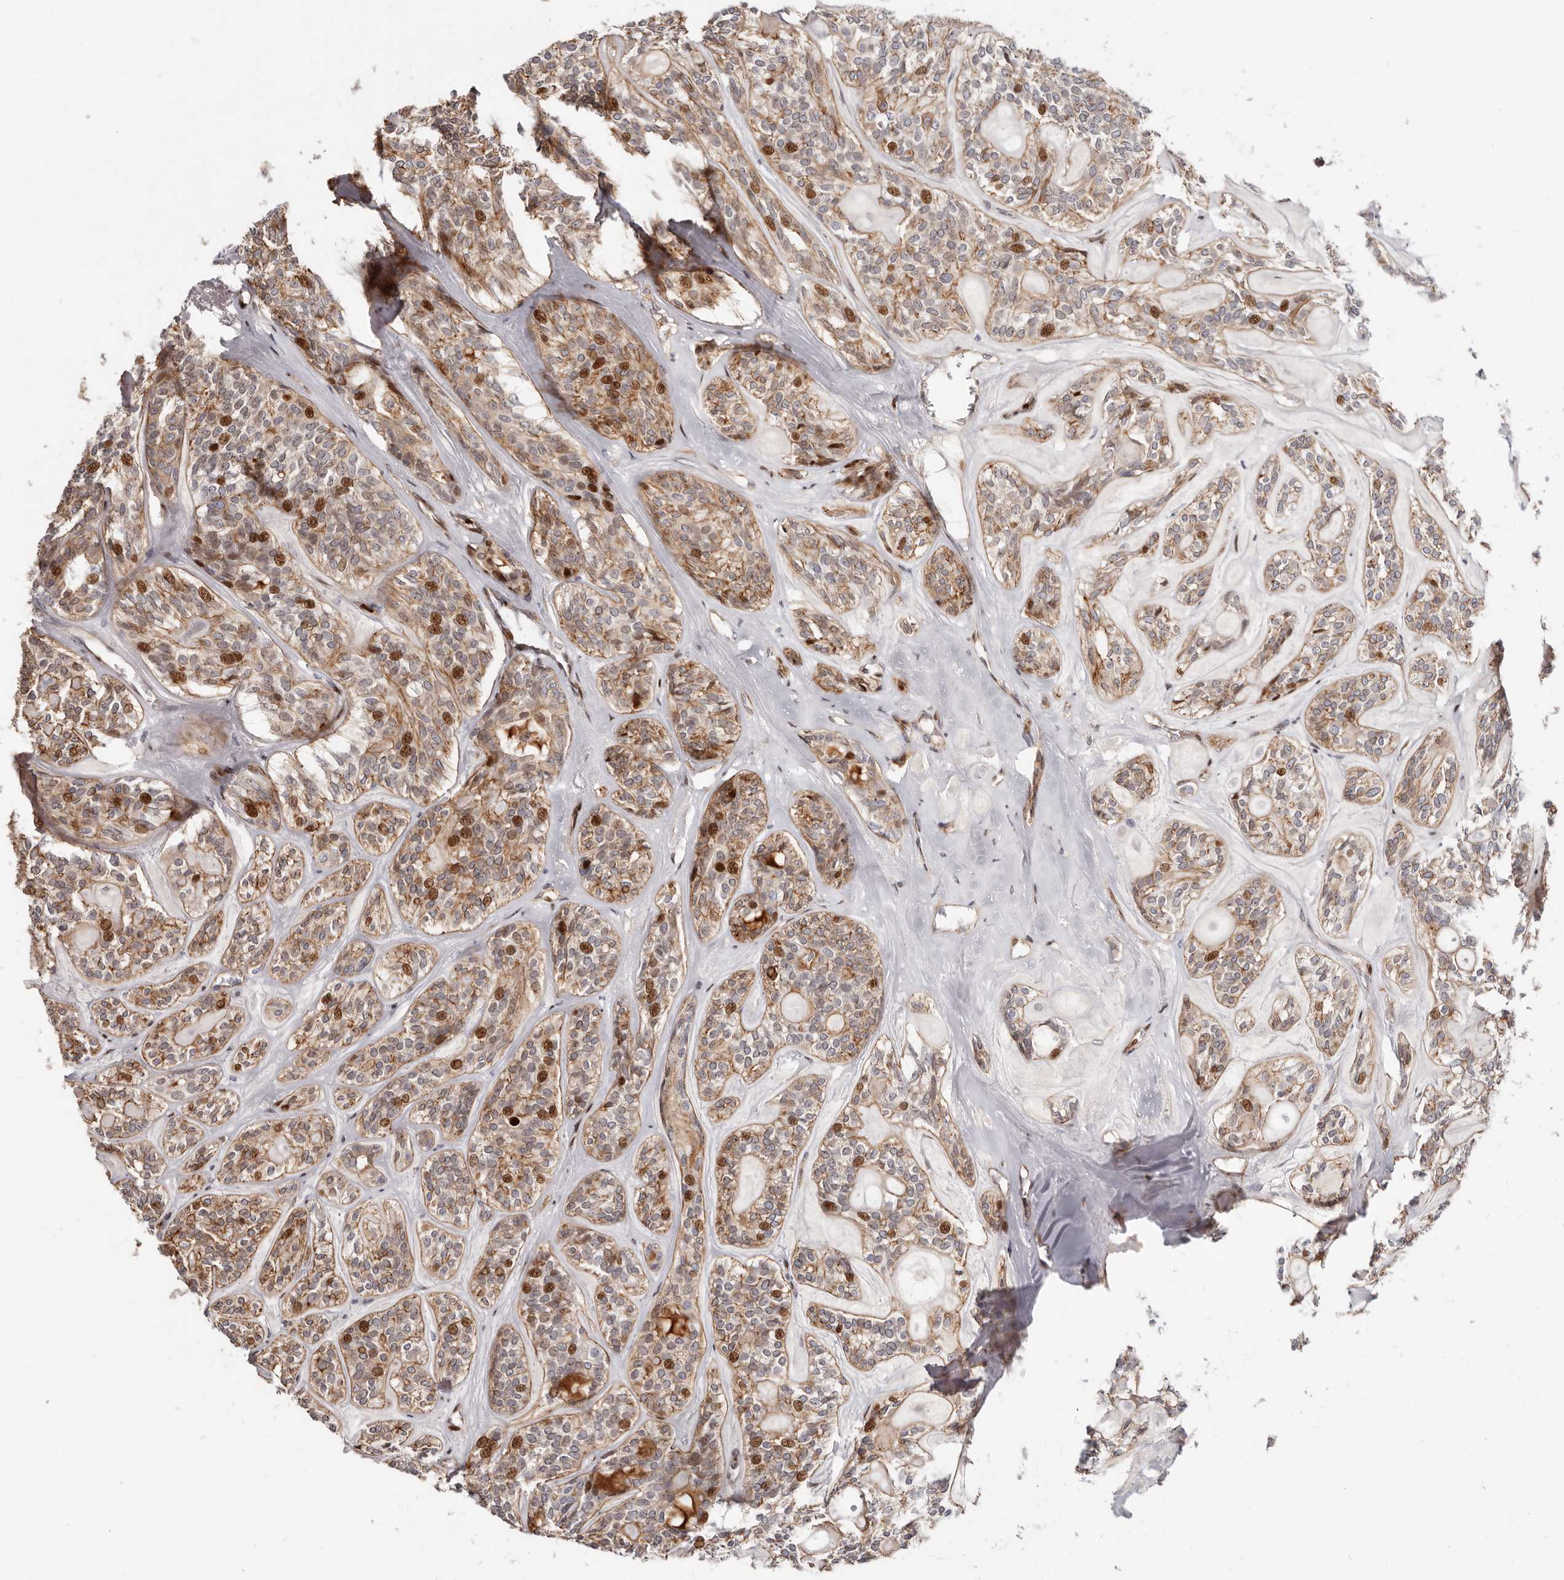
{"staining": {"intensity": "moderate", "quantity": "<25%", "location": "cytoplasmic/membranous,nuclear"}, "tissue": "head and neck cancer", "cell_type": "Tumor cells", "image_type": "cancer", "snomed": [{"axis": "morphology", "description": "Adenocarcinoma, NOS"}, {"axis": "topography", "description": "Head-Neck"}], "caption": "Protein staining of adenocarcinoma (head and neck) tissue reveals moderate cytoplasmic/membranous and nuclear staining in about <25% of tumor cells. (Brightfield microscopy of DAB IHC at high magnification).", "gene": "EPHX3", "patient": {"sex": "male", "age": 66}}